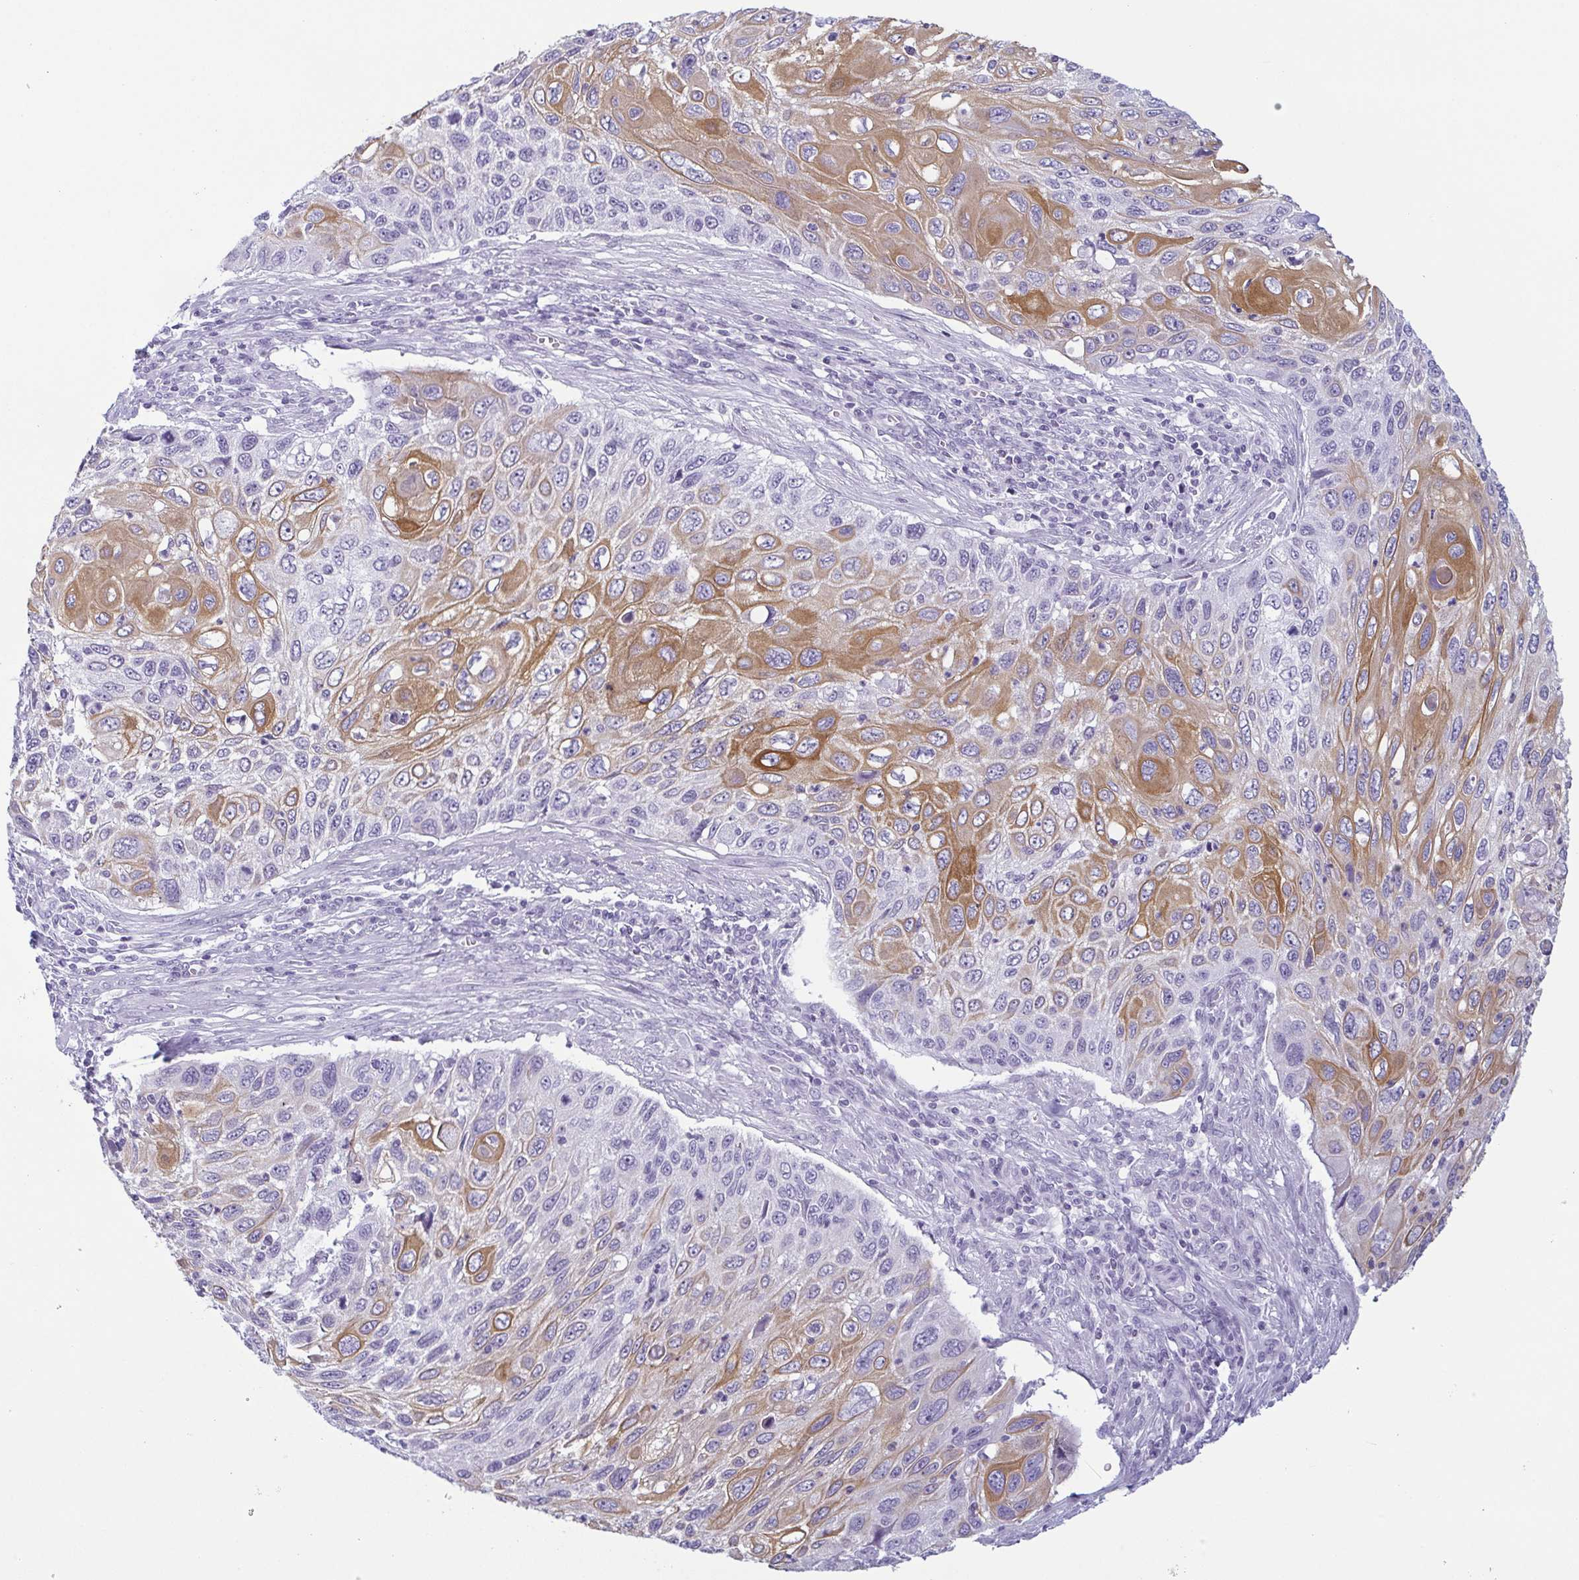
{"staining": {"intensity": "moderate", "quantity": "<25%", "location": "cytoplasmic/membranous"}, "tissue": "cervical cancer", "cell_type": "Tumor cells", "image_type": "cancer", "snomed": [{"axis": "morphology", "description": "Squamous cell carcinoma, NOS"}, {"axis": "topography", "description": "Cervix"}], "caption": "Cervical squamous cell carcinoma was stained to show a protein in brown. There is low levels of moderate cytoplasmic/membranous expression in about <25% of tumor cells.", "gene": "KRT78", "patient": {"sex": "female", "age": 70}}